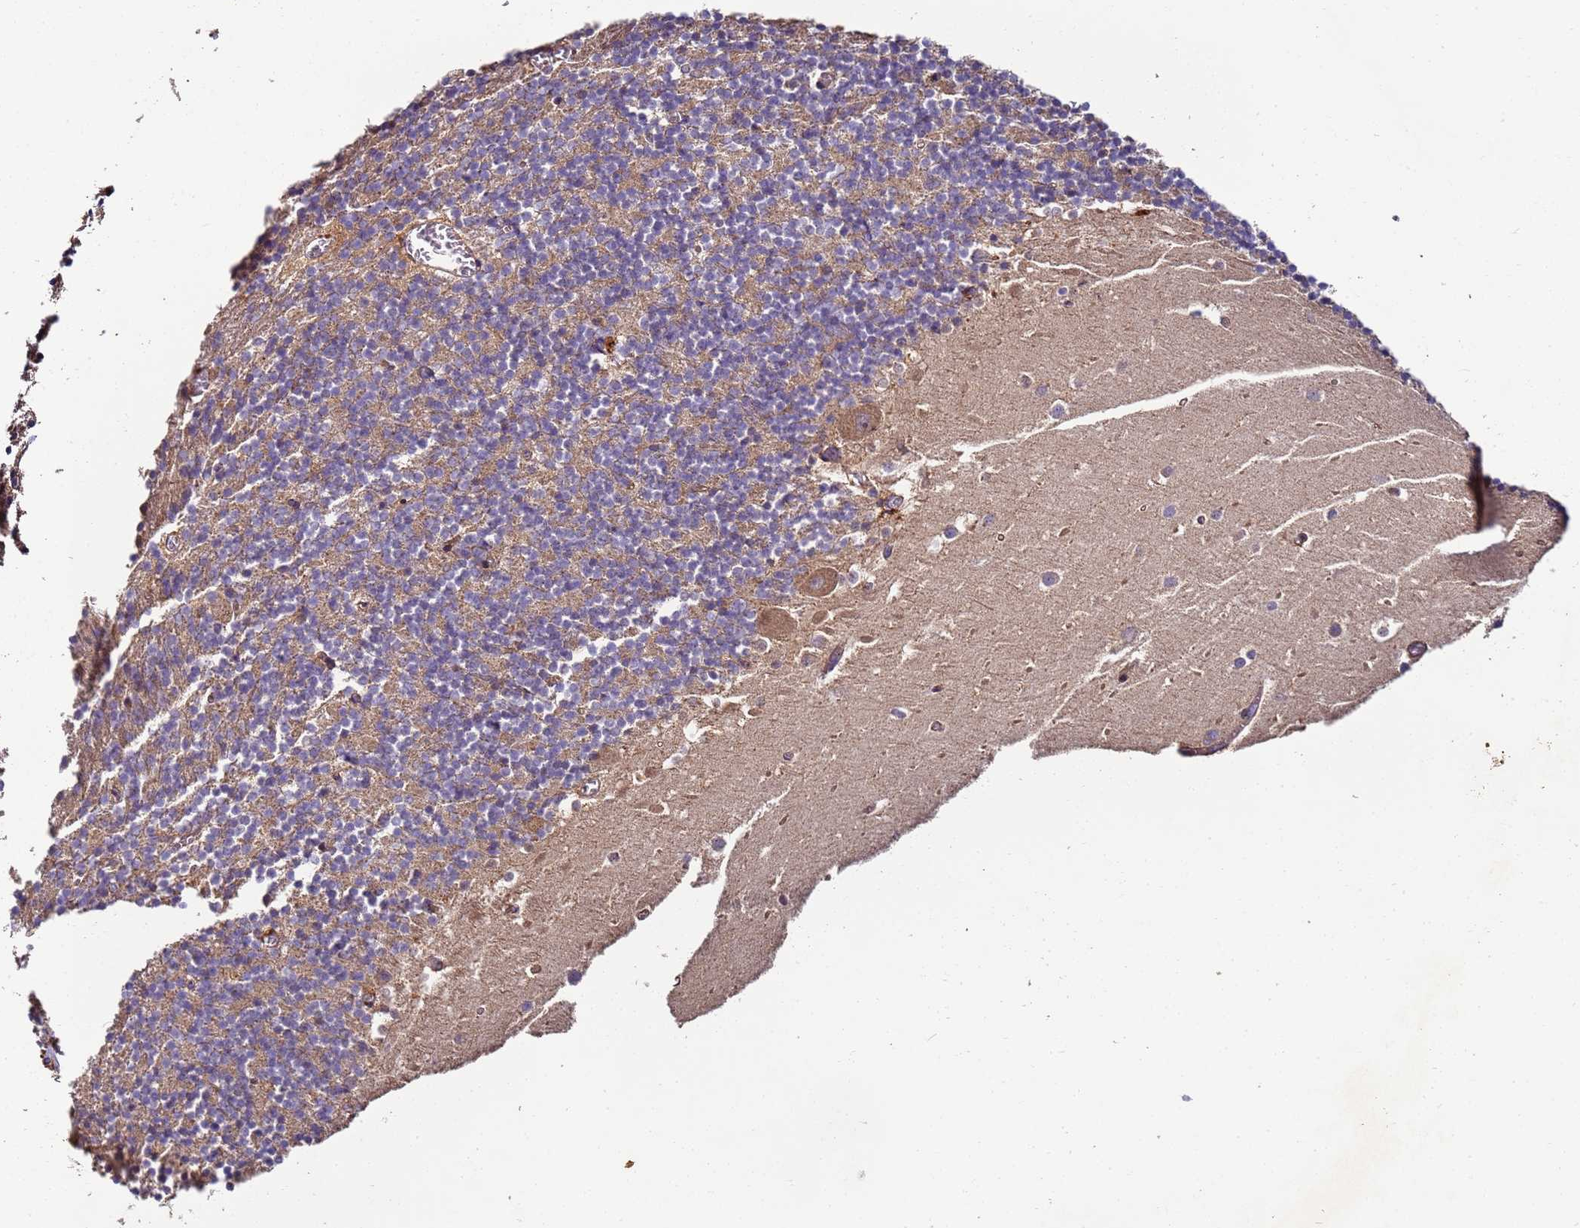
{"staining": {"intensity": "weak", "quantity": "25%-75%", "location": "cytoplasmic/membranous"}, "tissue": "cerebellum", "cell_type": "Cells in granular layer", "image_type": "normal", "snomed": [{"axis": "morphology", "description": "Normal tissue, NOS"}, {"axis": "topography", "description": "Cerebellum"}], "caption": "Immunohistochemical staining of unremarkable cerebellum exhibits low levels of weak cytoplasmic/membranous positivity in about 25%-75% of cells in granular layer. (DAB = brown stain, brightfield microscopy at high magnification).", "gene": "TIGAR", "patient": {"sex": "male", "age": 54}}